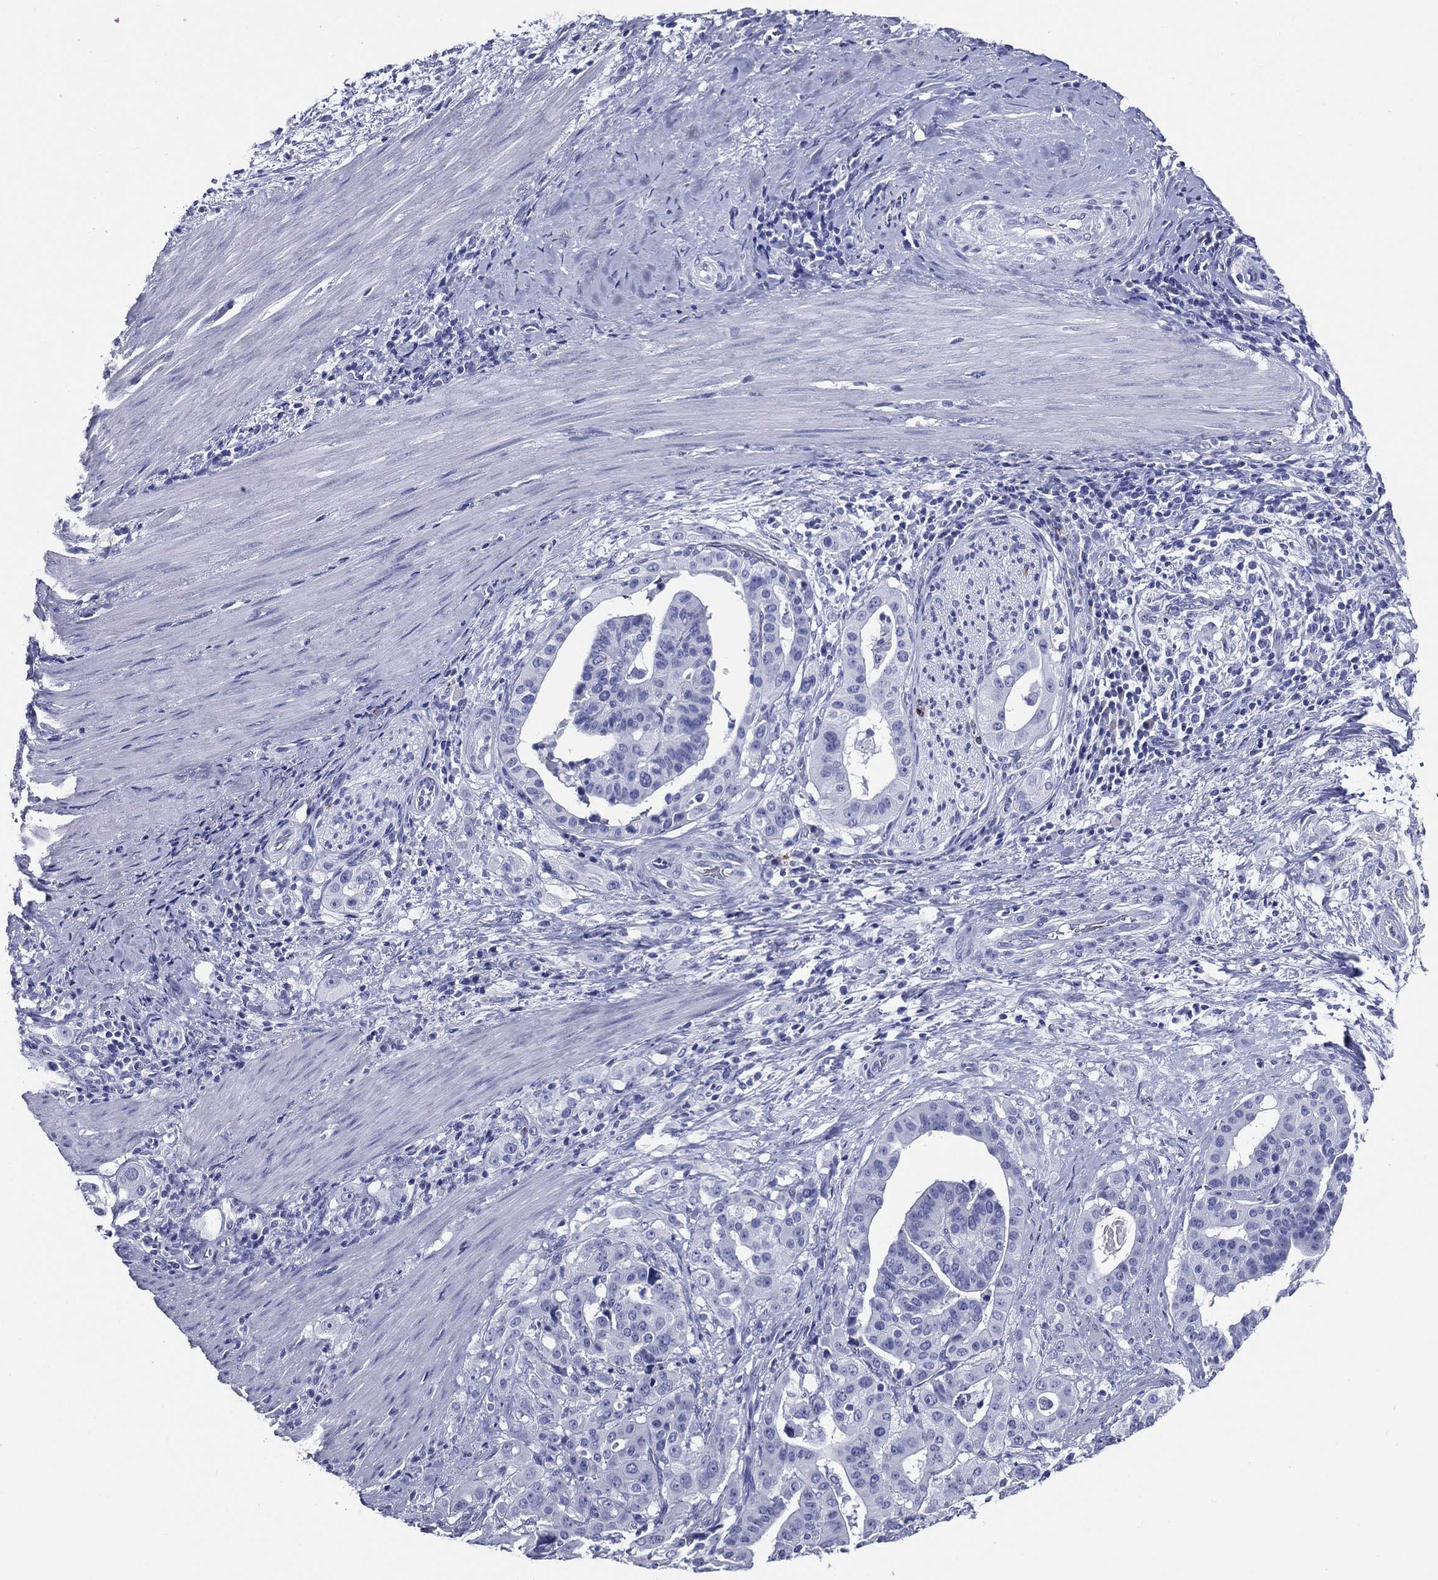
{"staining": {"intensity": "negative", "quantity": "none", "location": "none"}, "tissue": "stomach cancer", "cell_type": "Tumor cells", "image_type": "cancer", "snomed": [{"axis": "morphology", "description": "Adenocarcinoma, NOS"}, {"axis": "topography", "description": "Stomach"}], "caption": "DAB (3,3'-diaminobenzidine) immunohistochemical staining of stomach cancer displays no significant positivity in tumor cells.", "gene": "ACE2", "patient": {"sex": "male", "age": 48}}